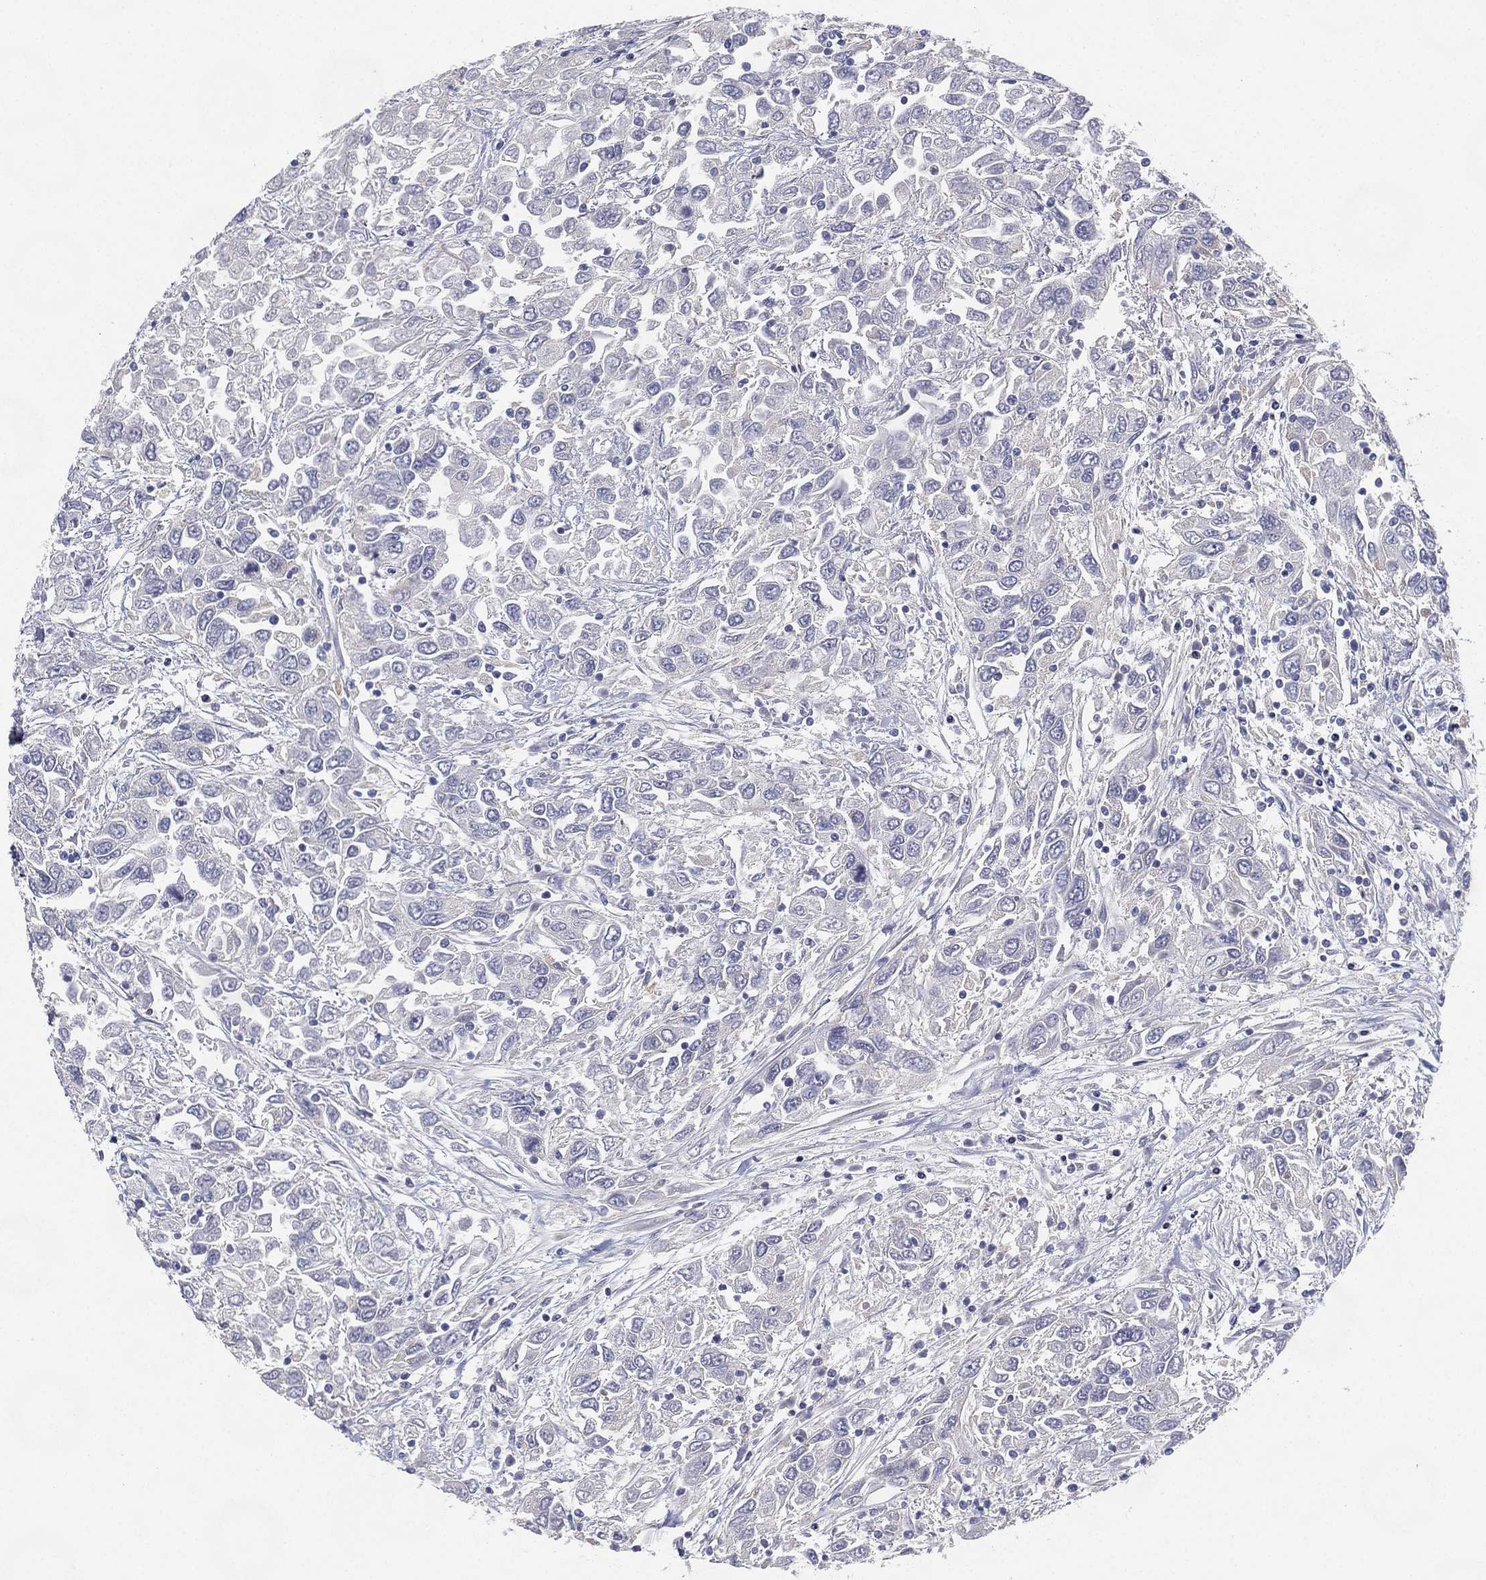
{"staining": {"intensity": "negative", "quantity": "none", "location": "none"}, "tissue": "urothelial cancer", "cell_type": "Tumor cells", "image_type": "cancer", "snomed": [{"axis": "morphology", "description": "Urothelial carcinoma, High grade"}, {"axis": "topography", "description": "Urinary bladder"}], "caption": "Tumor cells show no significant protein staining in urothelial carcinoma (high-grade).", "gene": "NPC2", "patient": {"sex": "male", "age": 76}}